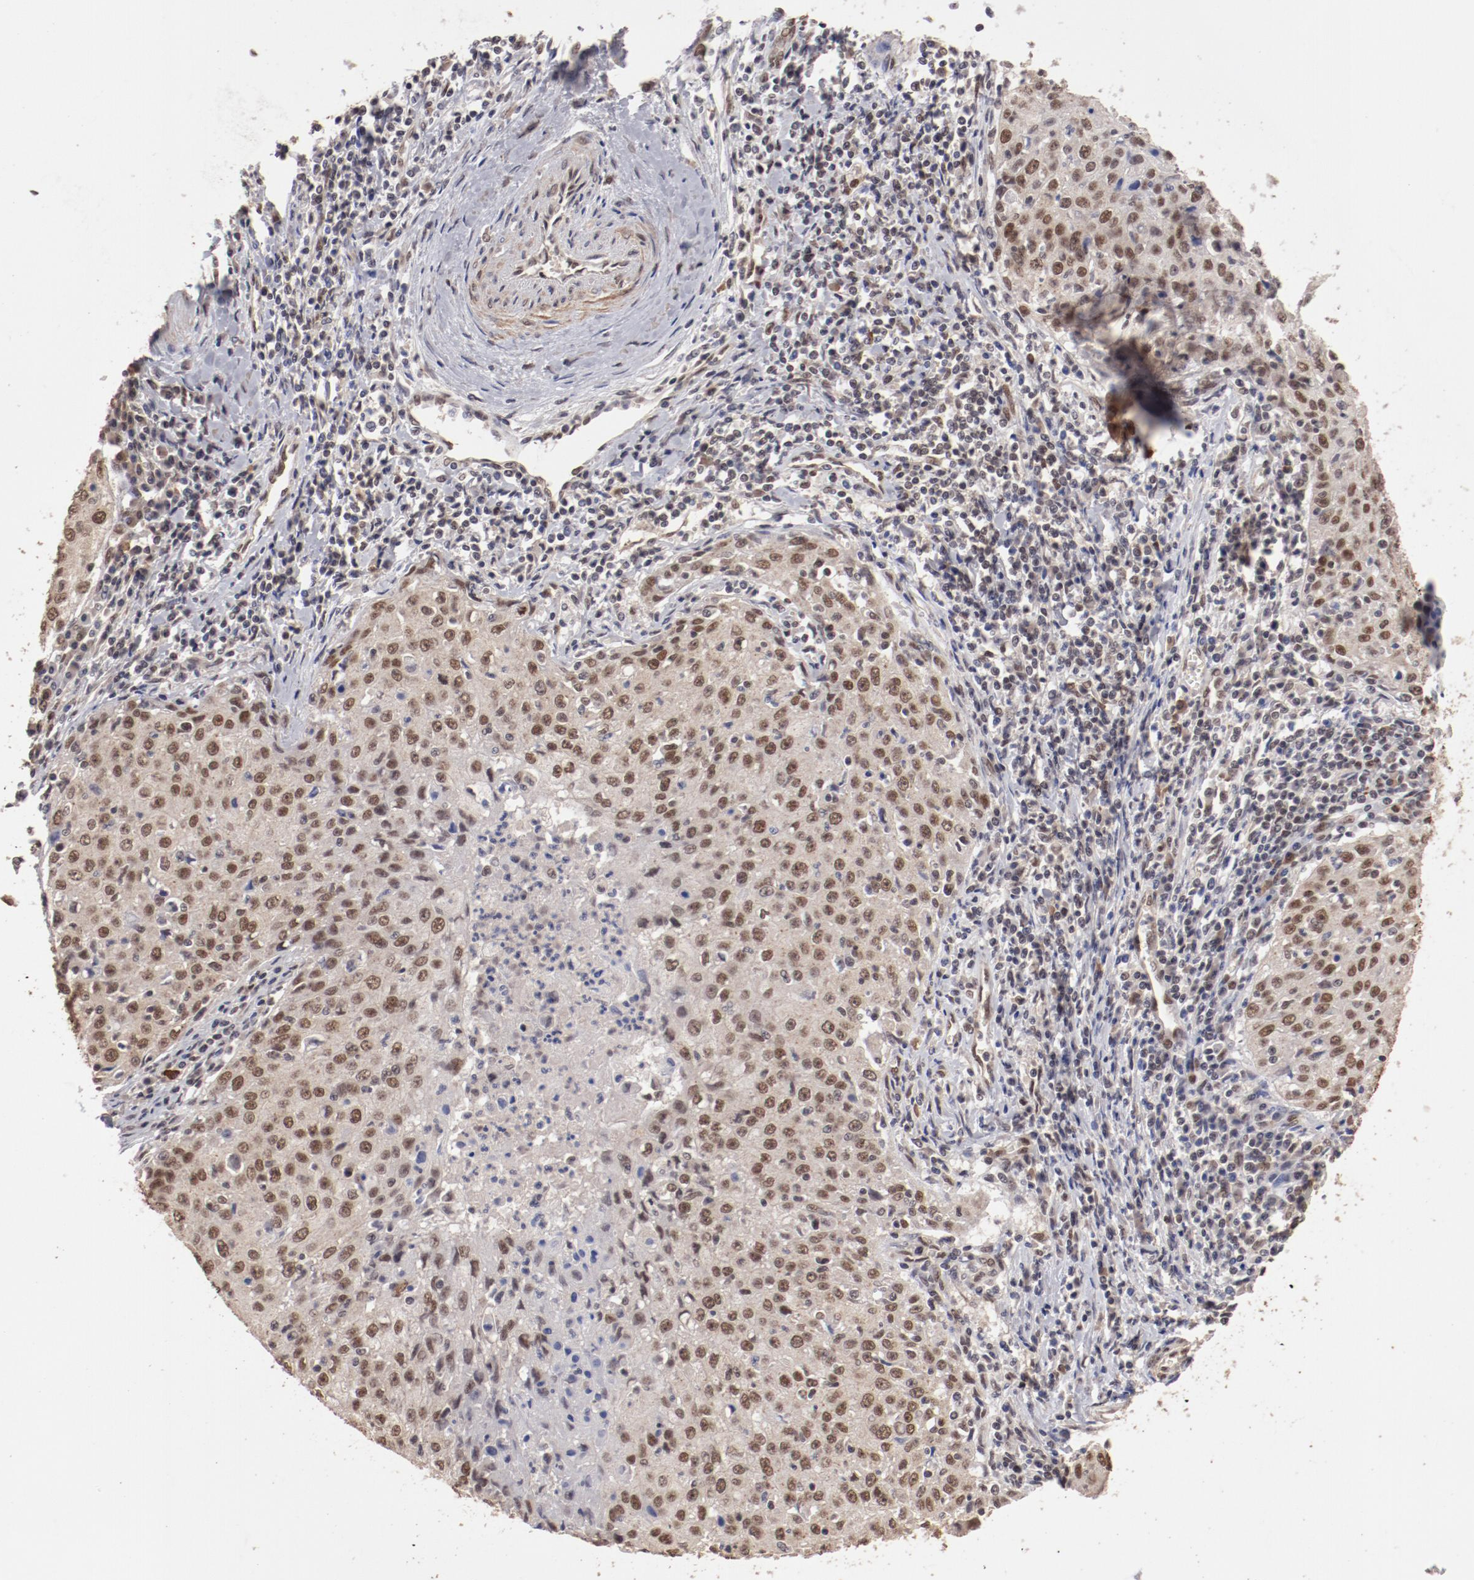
{"staining": {"intensity": "moderate", "quantity": ">75%", "location": "cytoplasmic/membranous,nuclear"}, "tissue": "cervical cancer", "cell_type": "Tumor cells", "image_type": "cancer", "snomed": [{"axis": "morphology", "description": "Squamous cell carcinoma, NOS"}, {"axis": "topography", "description": "Cervix"}], "caption": "Immunohistochemistry (IHC) of human squamous cell carcinoma (cervical) exhibits medium levels of moderate cytoplasmic/membranous and nuclear positivity in approximately >75% of tumor cells. (Brightfield microscopy of DAB IHC at high magnification).", "gene": "CLOCK", "patient": {"sex": "female", "age": 27}}